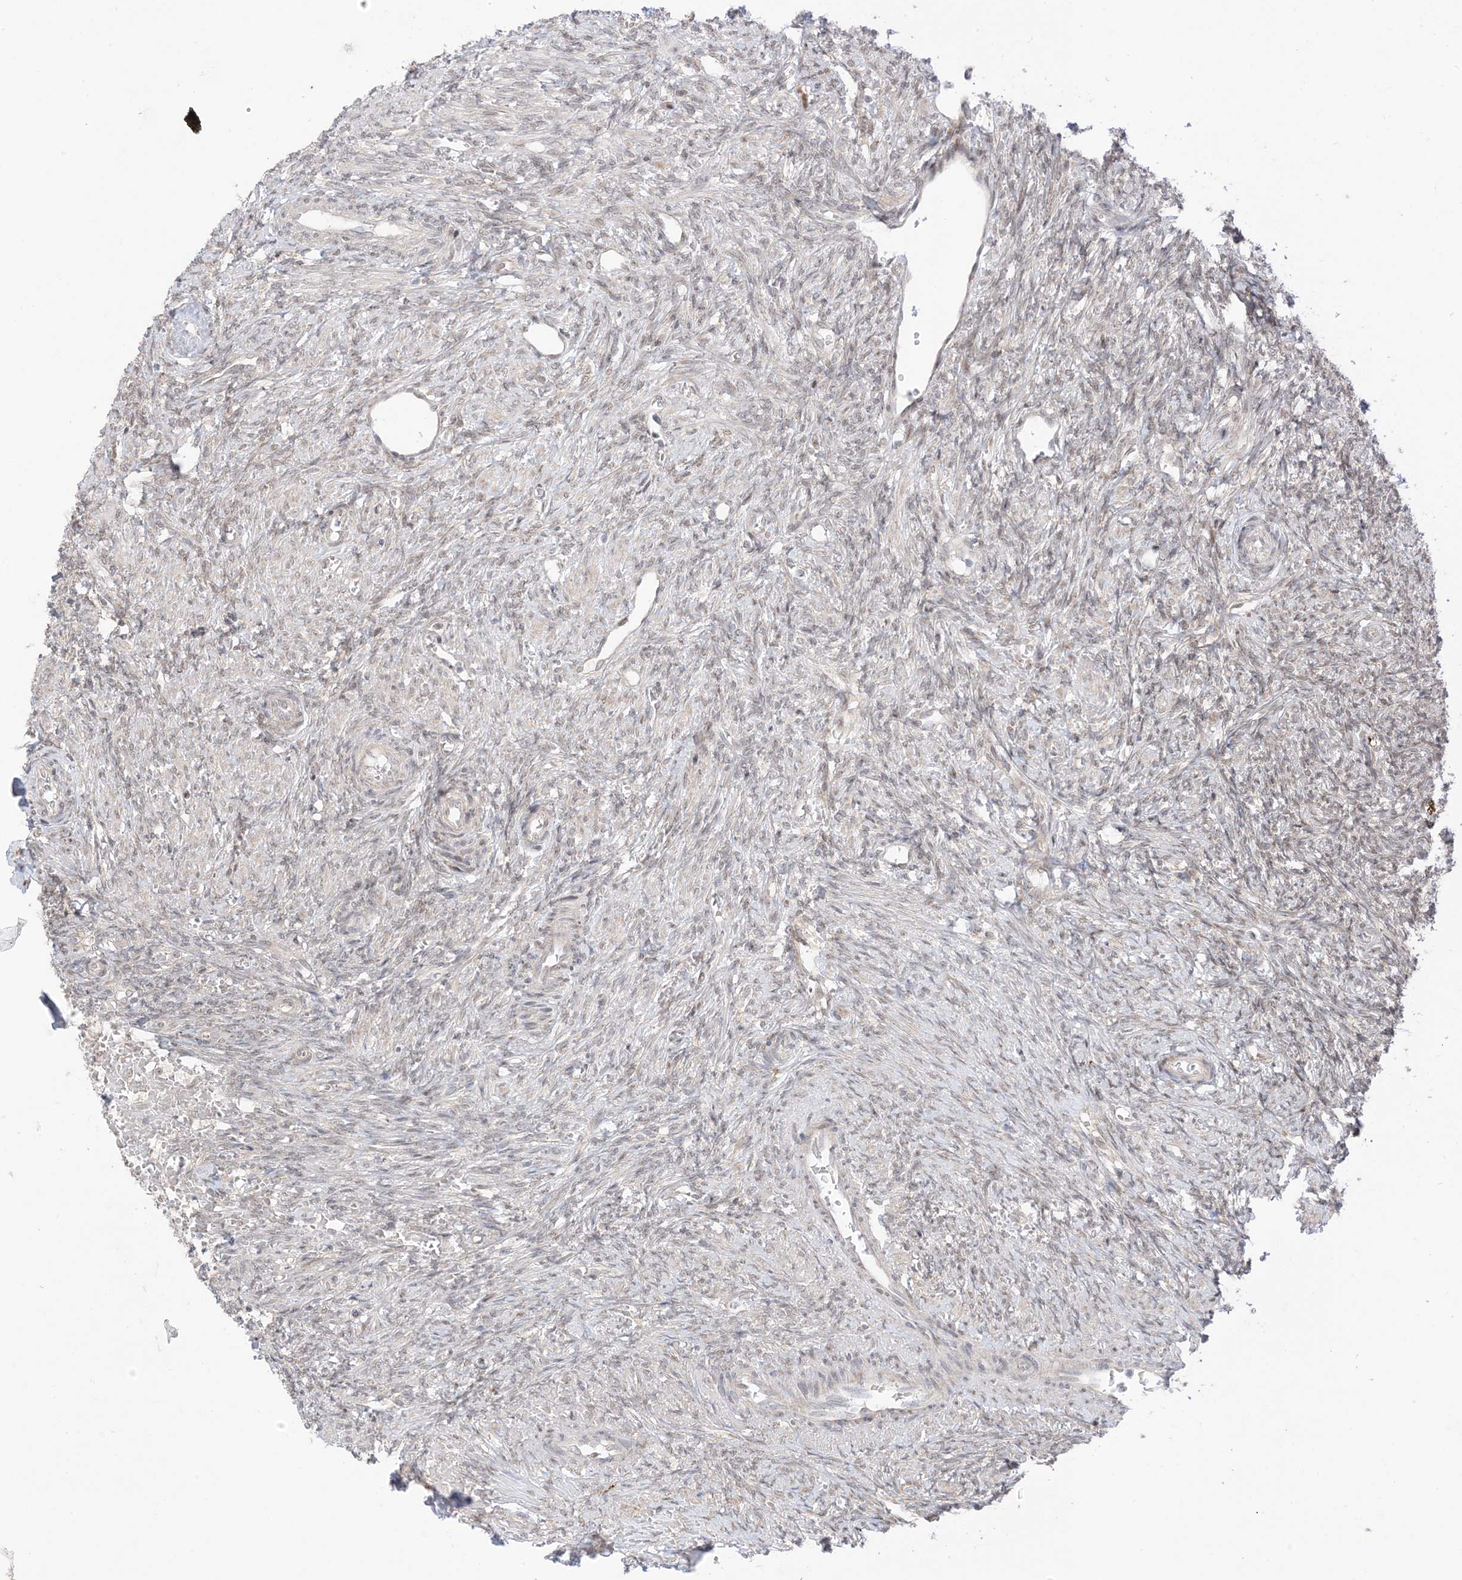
{"staining": {"intensity": "weak", "quantity": ">75%", "location": "cytoplasmic/membranous,nuclear"}, "tissue": "ovary", "cell_type": "Ovarian stroma cells", "image_type": "normal", "snomed": [{"axis": "morphology", "description": "Normal tissue, NOS"}, {"axis": "topography", "description": "Ovary"}], "caption": "A brown stain shows weak cytoplasmic/membranous,nuclear staining of a protein in ovarian stroma cells of normal ovary.", "gene": "UBE2E2", "patient": {"sex": "female", "age": 41}}